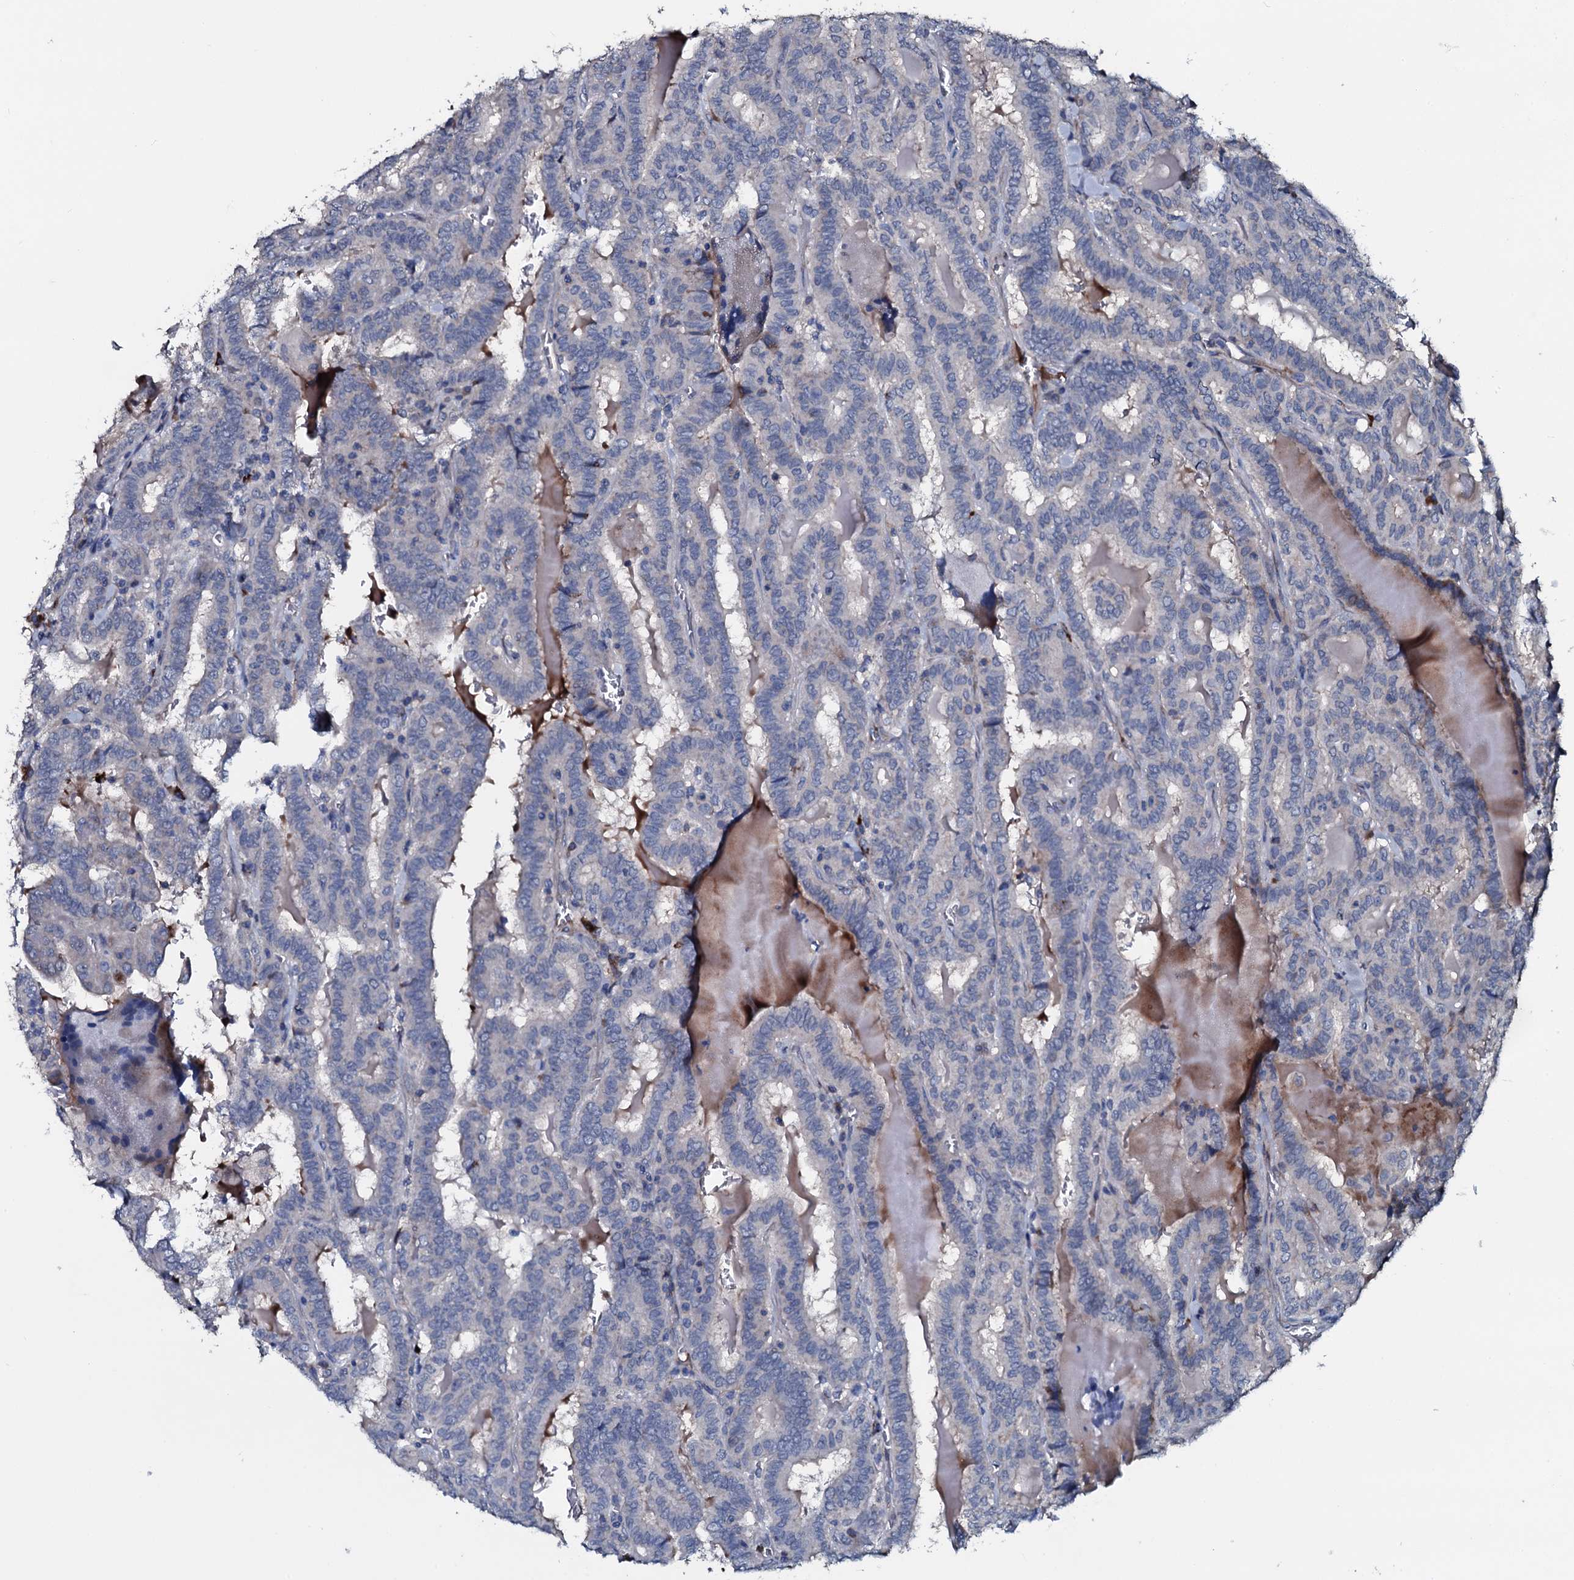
{"staining": {"intensity": "negative", "quantity": "none", "location": "none"}, "tissue": "thyroid cancer", "cell_type": "Tumor cells", "image_type": "cancer", "snomed": [{"axis": "morphology", "description": "Papillary adenocarcinoma, NOS"}, {"axis": "topography", "description": "Thyroid gland"}], "caption": "This is a histopathology image of immunohistochemistry staining of papillary adenocarcinoma (thyroid), which shows no staining in tumor cells.", "gene": "IL12B", "patient": {"sex": "female", "age": 72}}